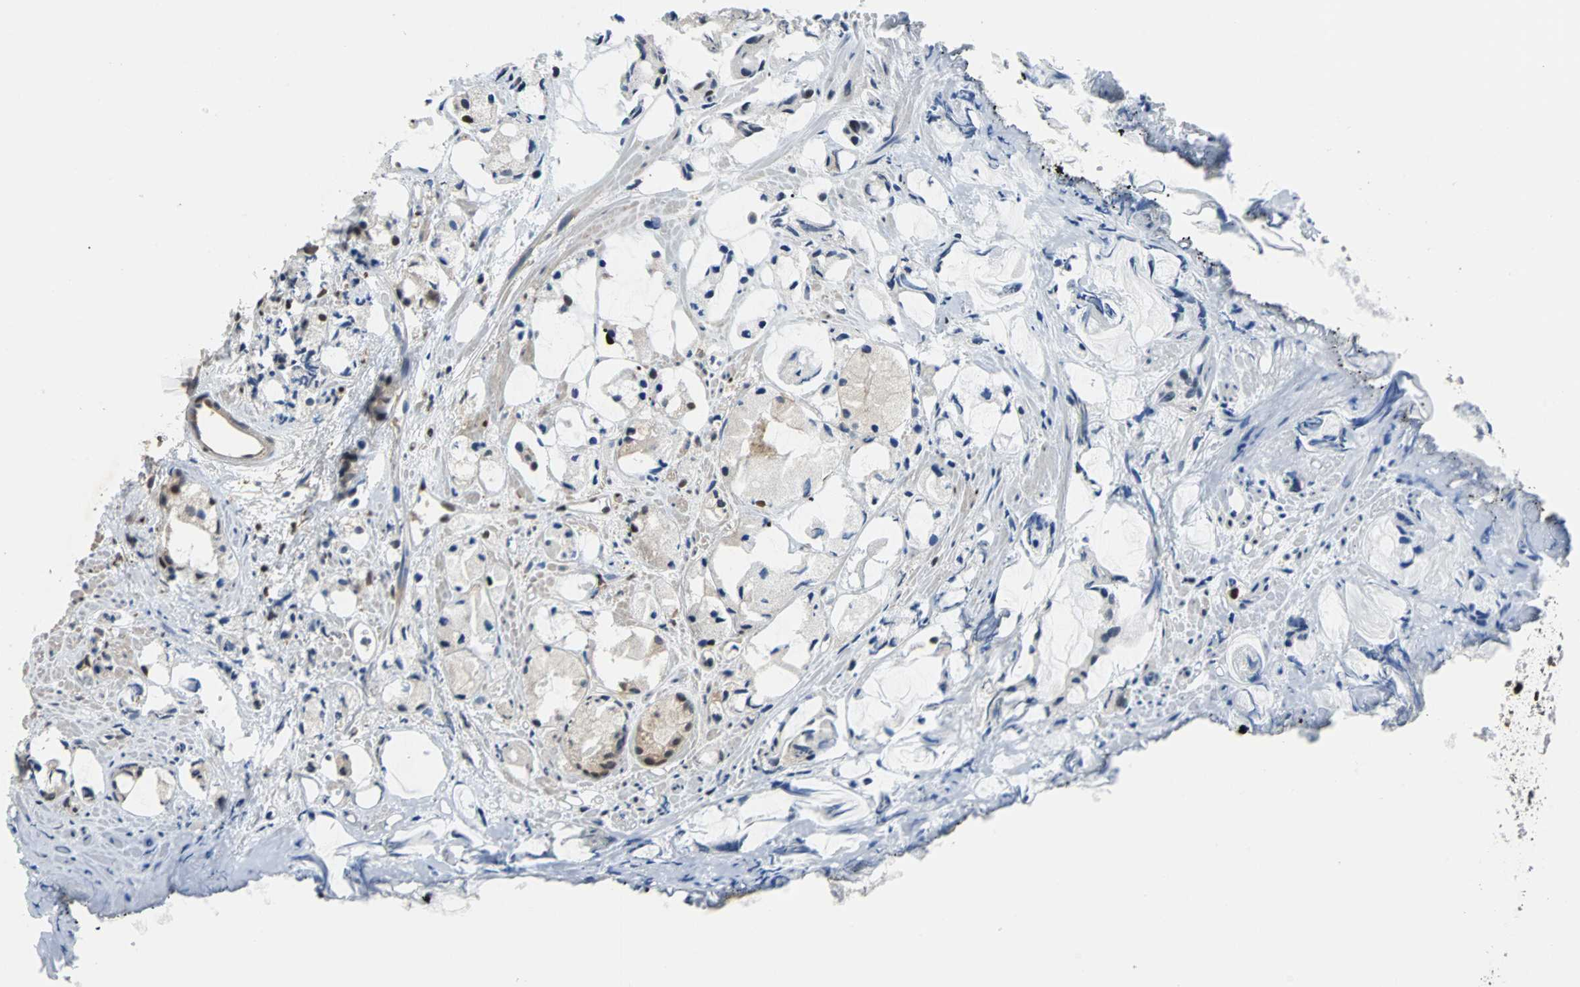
{"staining": {"intensity": "strong", "quantity": "25%-75%", "location": "nuclear"}, "tissue": "prostate cancer", "cell_type": "Tumor cells", "image_type": "cancer", "snomed": [{"axis": "morphology", "description": "Adenocarcinoma, High grade"}, {"axis": "topography", "description": "Prostate"}], "caption": "The immunohistochemical stain highlights strong nuclear positivity in tumor cells of adenocarcinoma (high-grade) (prostate) tissue. (DAB IHC with brightfield microscopy, high magnification).", "gene": "XRCC4", "patient": {"sex": "male", "age": 85}}